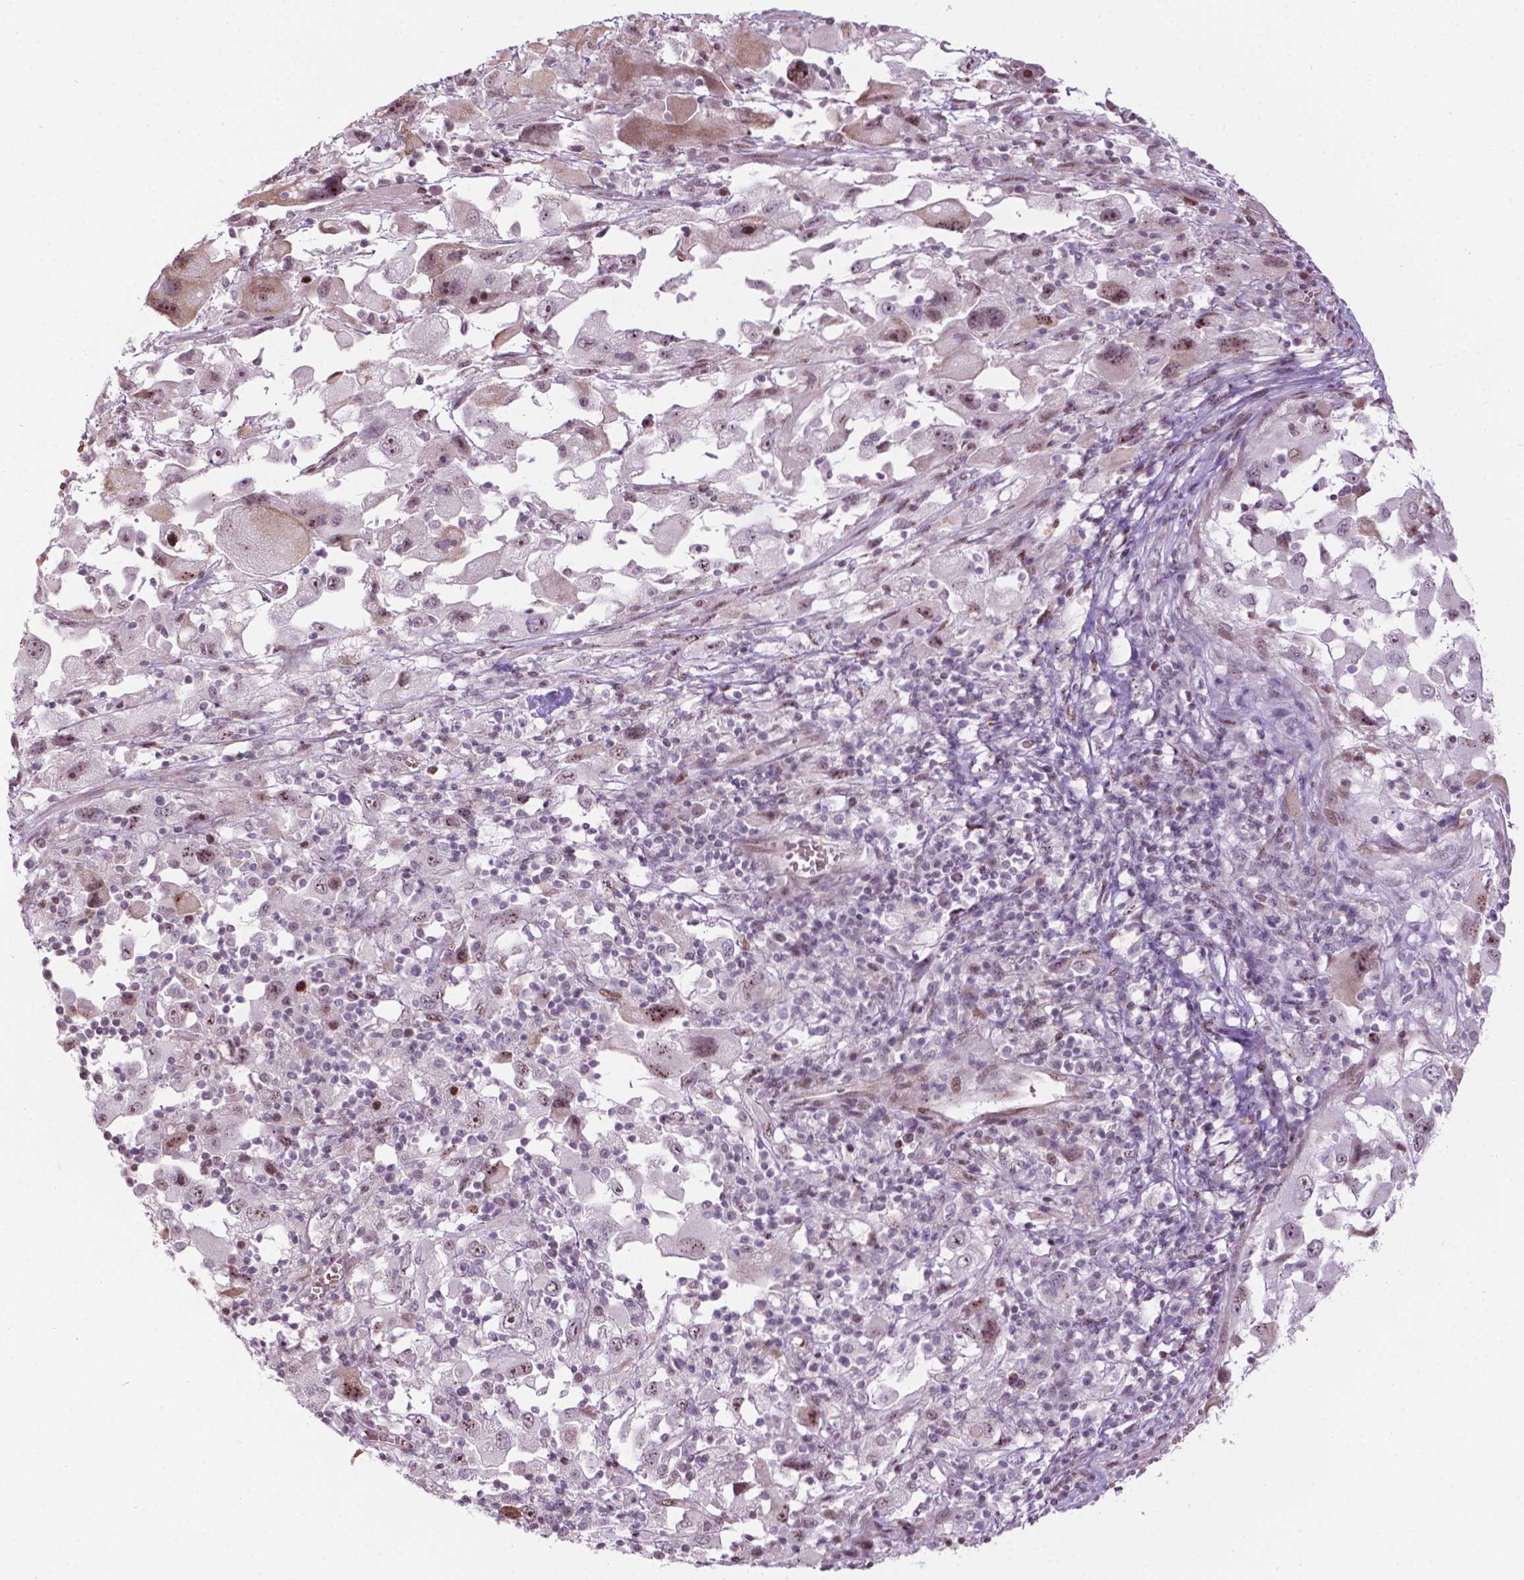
{"staining": {"intensity": "weak", "quantity": "<25%", "location": "nuclear"}, "tissue": "melanoma", "cell_type": "Tumor cells", "image_type": "cancer", "snomed": [{"axis": "morphology", "description": "Malignant melanoma, Metastatic site"}, {"axis": "topography", "description": "Soft tissue"}], "caption": "This is a image of IHC staining of malignant melanoma (metastatic site), which shows no expression in tumor cells.", "gene": "PTPN18", "patient": {"sex": "male", "age": 50}}